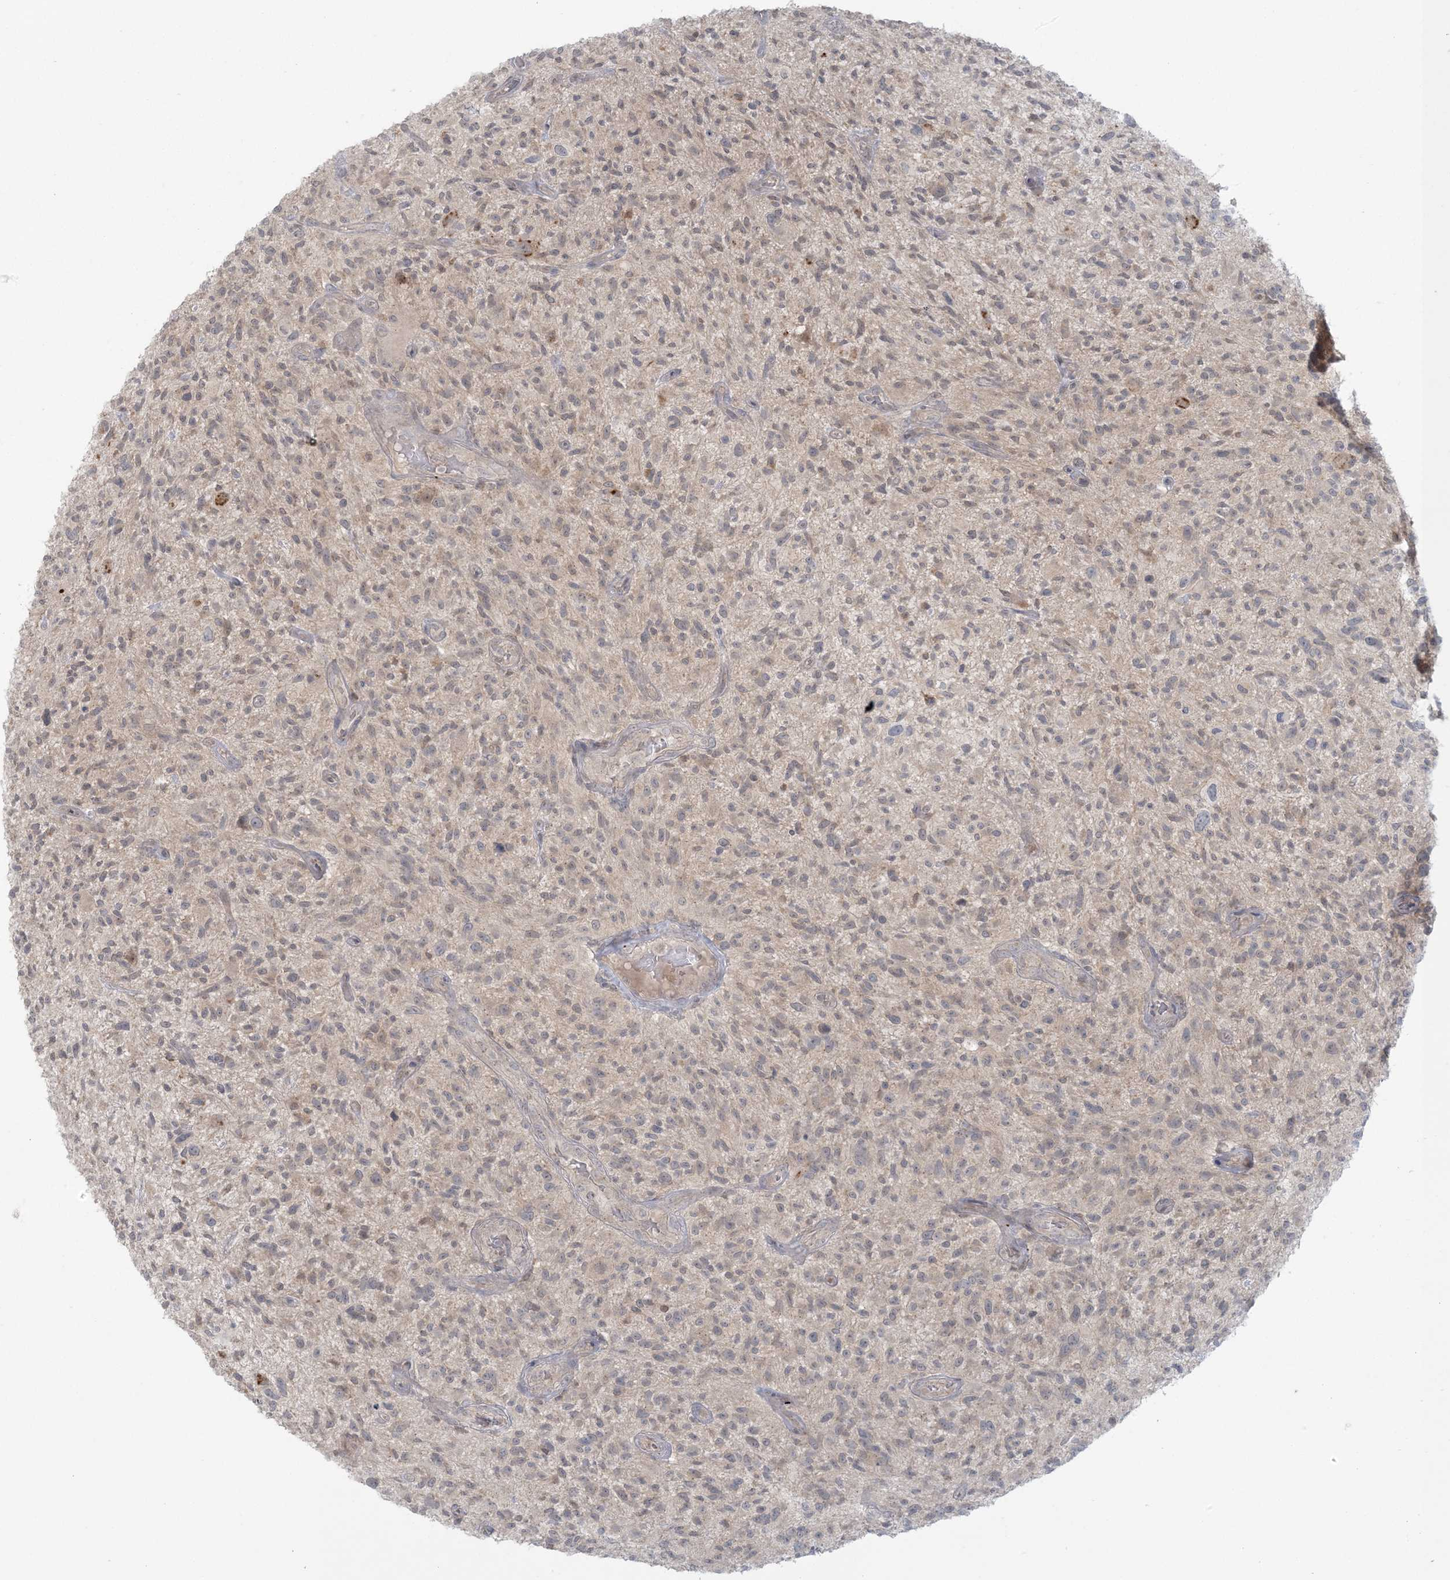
{"staining": {"intensity": "weak", "quantity": "25%-75%", "location": "cytoplasmic/membranous,nuclear"}, "tissue": "glioma", "cell_type": "Tumor cells", "image_type": "cancer", "snomed": [{"axis": "morphology", "description": "Glioma, malignant, High grade"}, {"axis": "topography", "description": "Brain"}], "caption": "Malignant high-grade glioma stained for a protein displays weak cytoplasmic/membranous and nuclear positivity in tumor cells. (DAB IHC, brown staining for protein, blue staining for nuclei).", "gene": "NRBP2", "patient": {"sex": "male", "age": 47}}